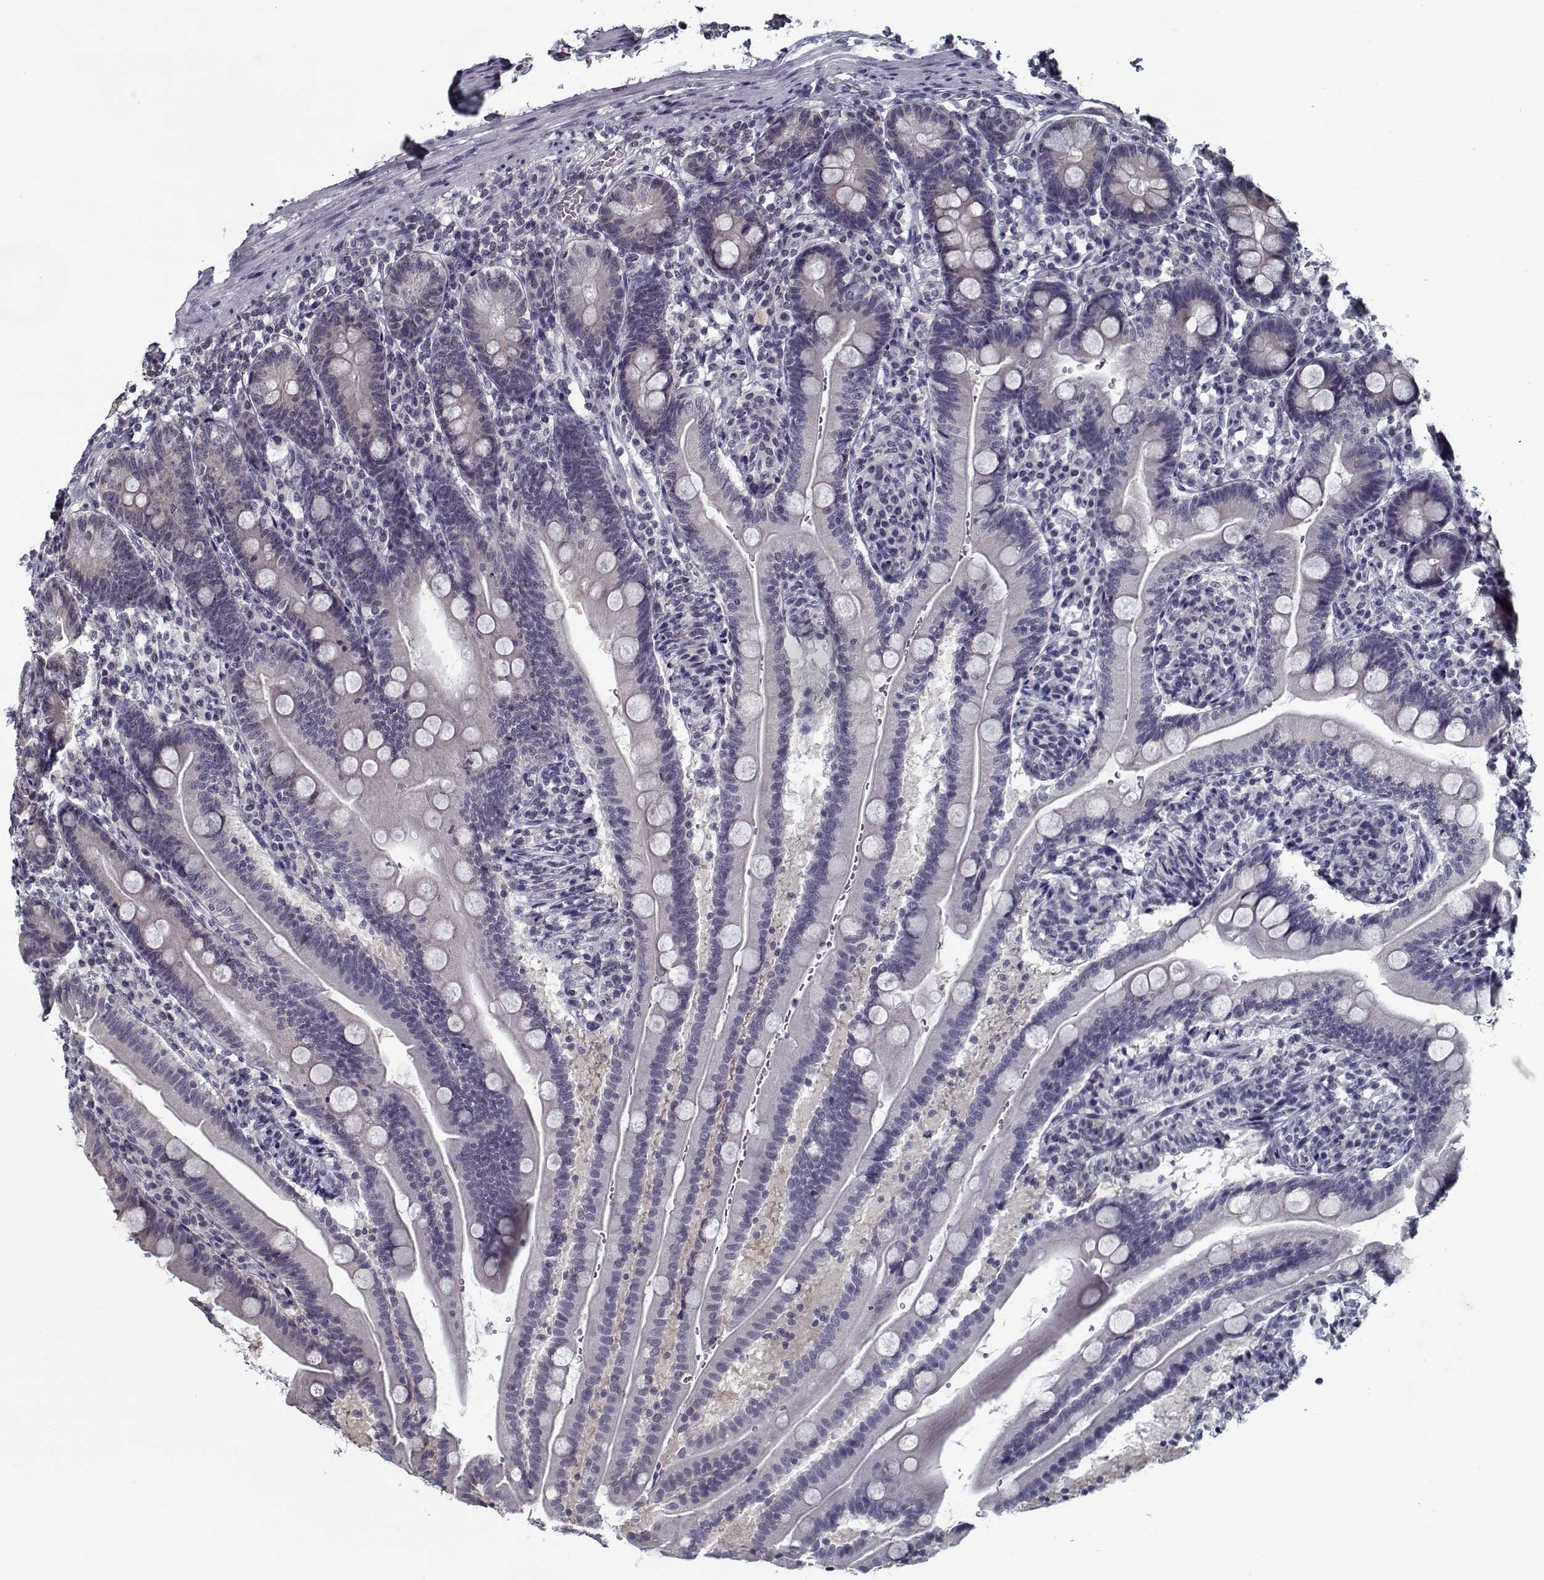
{"staining": {"intensity": "negative", "quantity": "none", "location": "none"}, "tissue": "duodenum", "cell_type": "Glandular cells", "image_type": "normal", "snomed": [{"axis": "morphology", "description": "Normal tissue, NOS"}, {"axis": "topography", "description": "Duodenum"}], "caption": "Immunohistochemical staining of benign human duodenum displays no significant staining in glandular cells. The staining was performed using DAB to visualize the protein expression in brown, while the nuclei were stained in blue with hematoxylin (Magnification: 20x).", "gene": "TESPA1", "patient": {"sex": "female", "age": 67}}